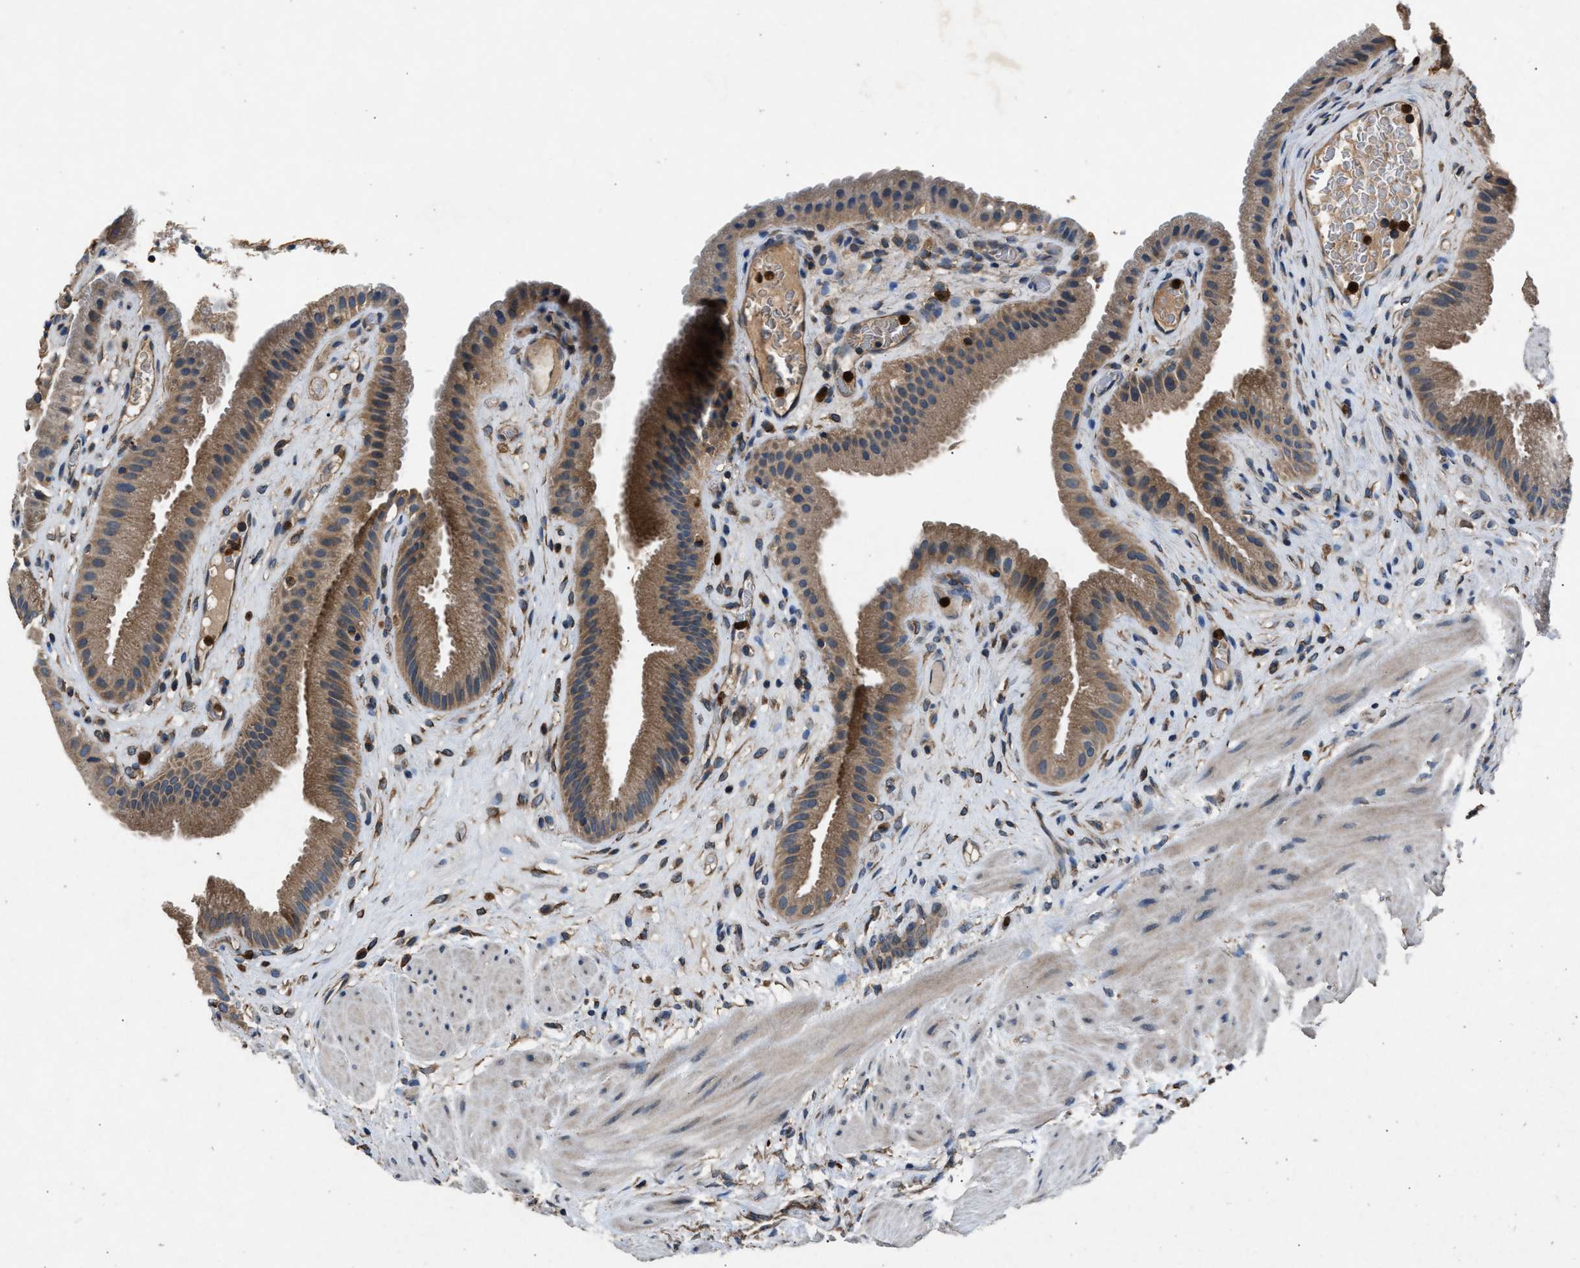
{"staining": {"intensity": "moderate", "quantity": ">75%", "location": "cytoplasmic/membranous"}, "tissue": "gallbladder", "cell_type": "Glandular cells", "image_type": "normal", "snomed": [{"axis": "morphology", "description": "Normal tissue, NOS"}, {"axis": "topography", "description": "Gallbladder"}], "caption": "Approximately >75% of glandular cells in benign human gallbladder reveal moderate cytoplasmic/membranous protein positivity as visualized by brown immunohistochemical staining.", "gene": "PPID", "patient": {"sex": "male", "age": 49}}